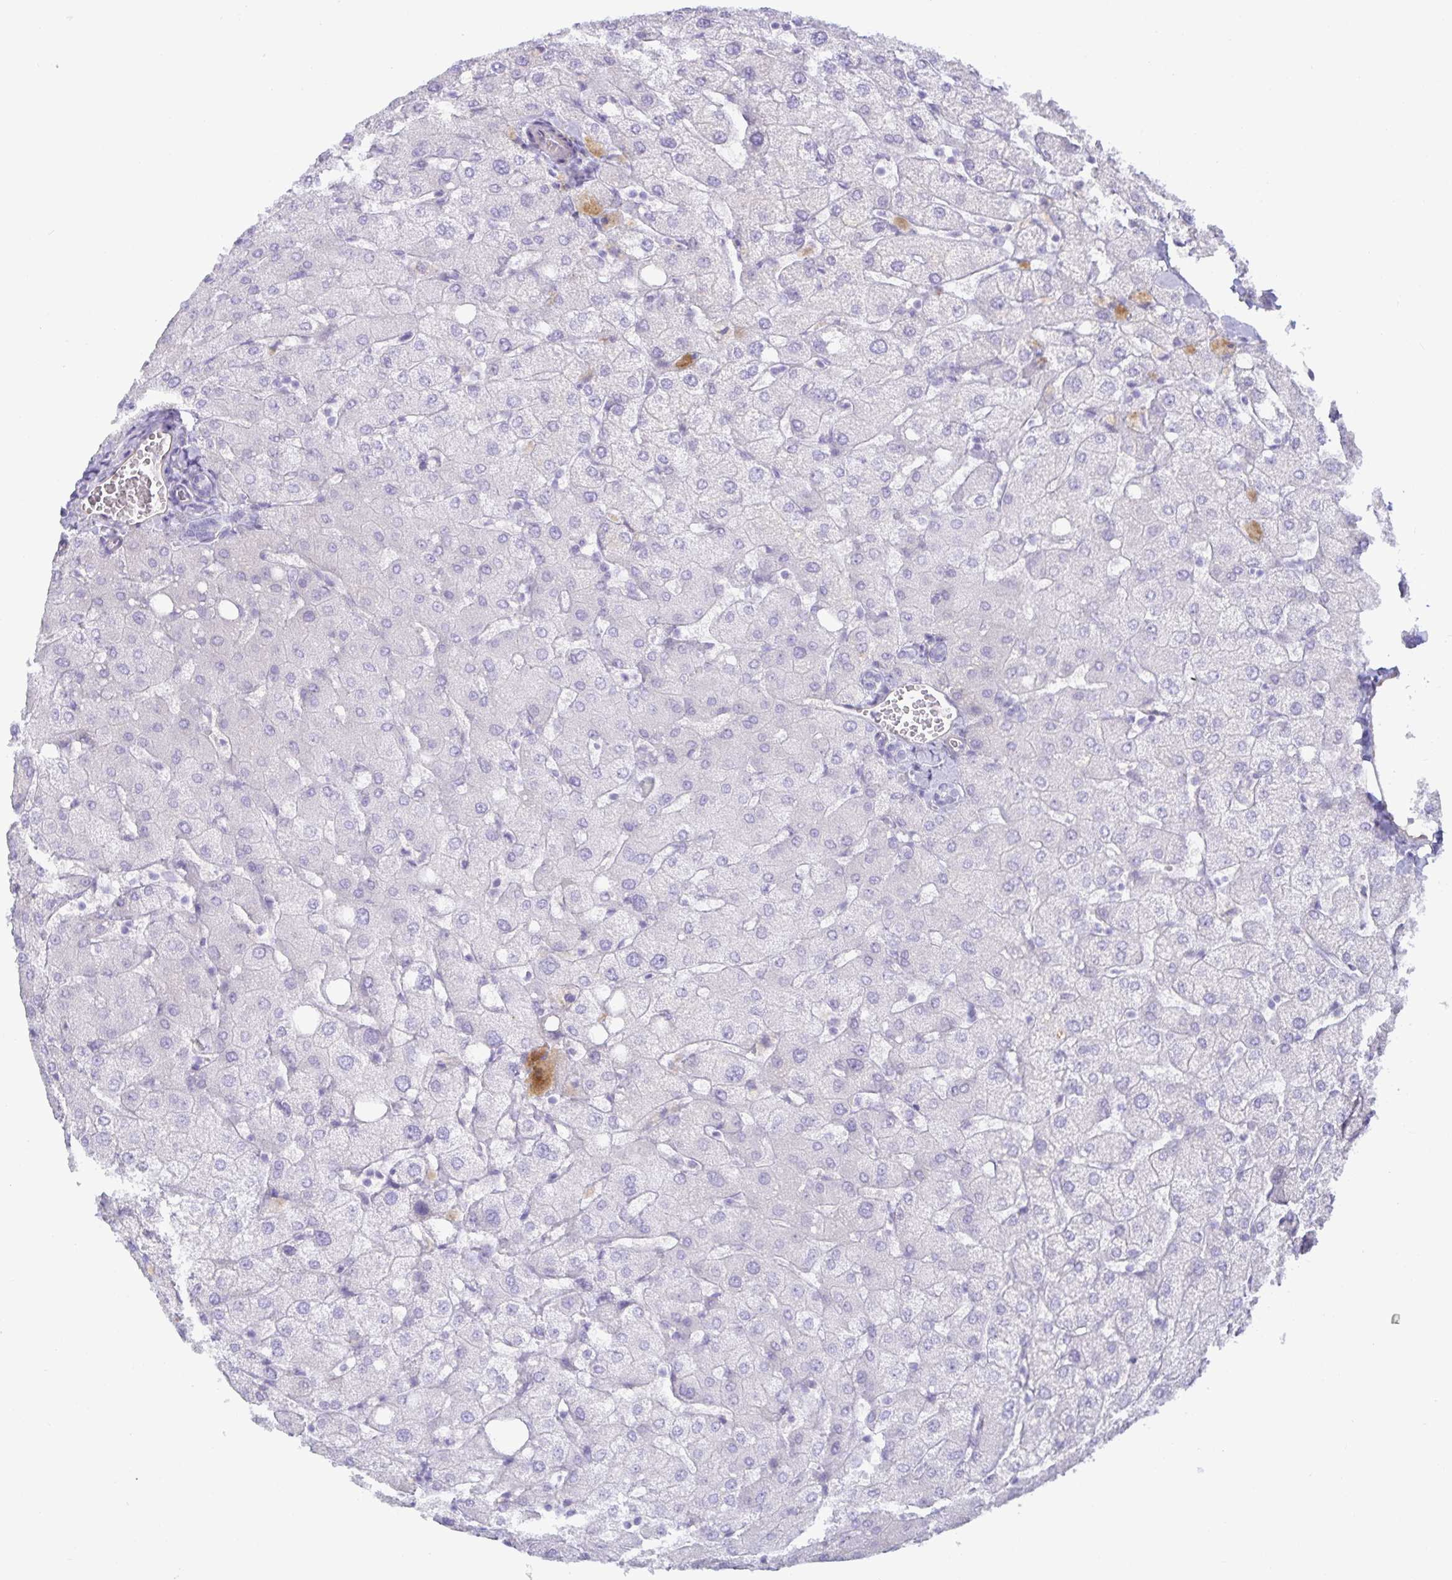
{"staining": {"intensity": "negative", "quantity": "none", "location": "none"}, "tissue": "liver", "cell_type": "Cholangiocytes", "image_type": "normal", "snomed": [{"axis": "morphology", "description": "Normal tissue, NOS"}, {"axis": "topography", "description": "Liver"}], "caption": "Immunohistochemistry (IHC) image of normal liver: human liver stained with DAB reveals no significant protein expression in cholangiocytes.", "gene": "SPAG4", "patient": {"sex": "female", "age": 54}}